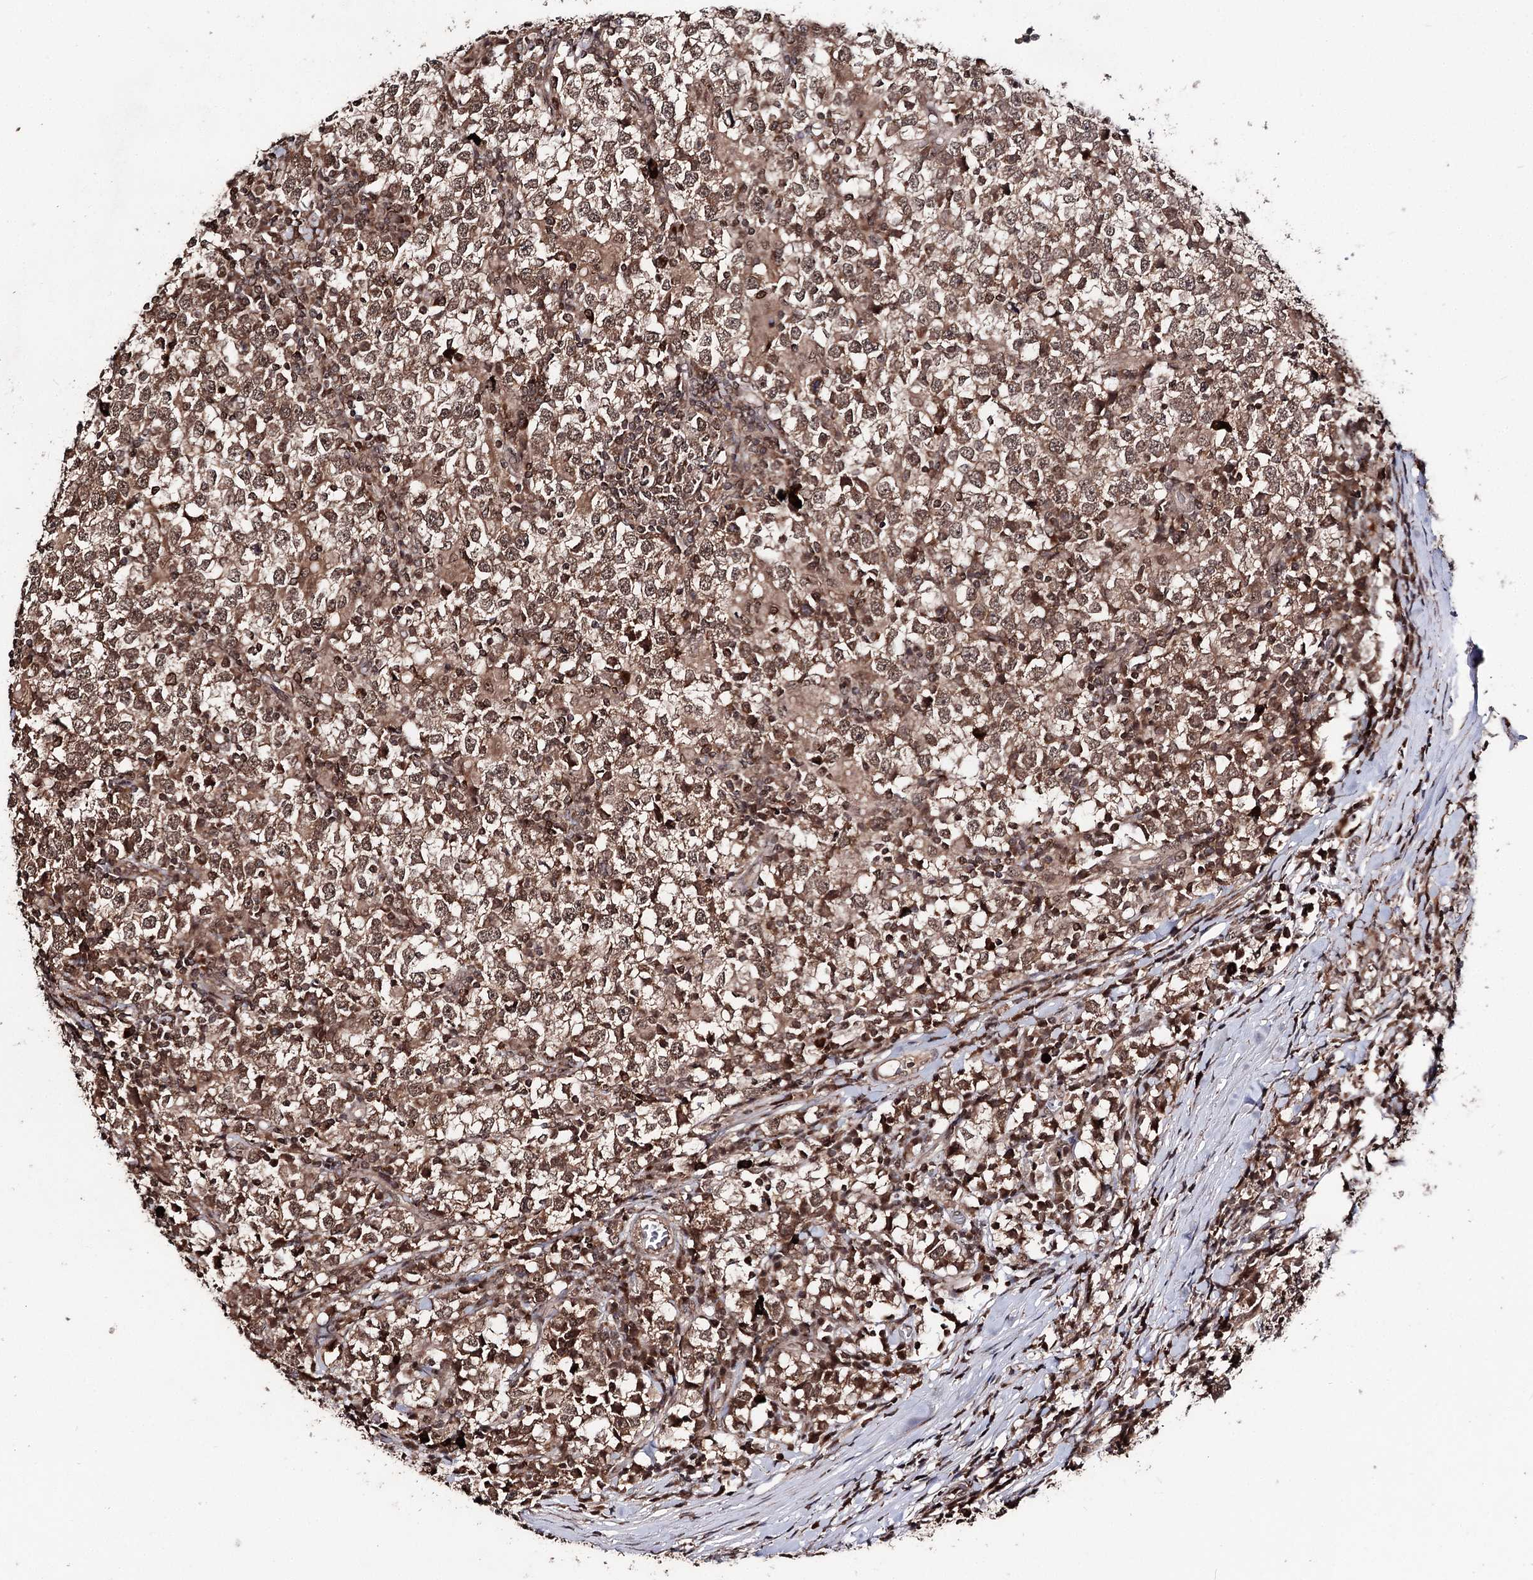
{"staining": {"intensity": "moderate", "quantity": ">75%", "location": "cytoplasmic/membranous,nuclear"}, "tissue": "testis cancer", "cell_type": "Tumor cells", "image_type": "cancer", "snomed": [{"axis": "morphology", "description": "Seminoma, NOS"}, {"axis": "topography", "description": "Testis"}], "caption": "Testis seminoma stained with IHC shows moderate cytoplasmic/membranous and nuclear staining in approximately >75% of tumor cells.", "gene": "FAM53B", "patient": {"sex": "male", "age": 65}}